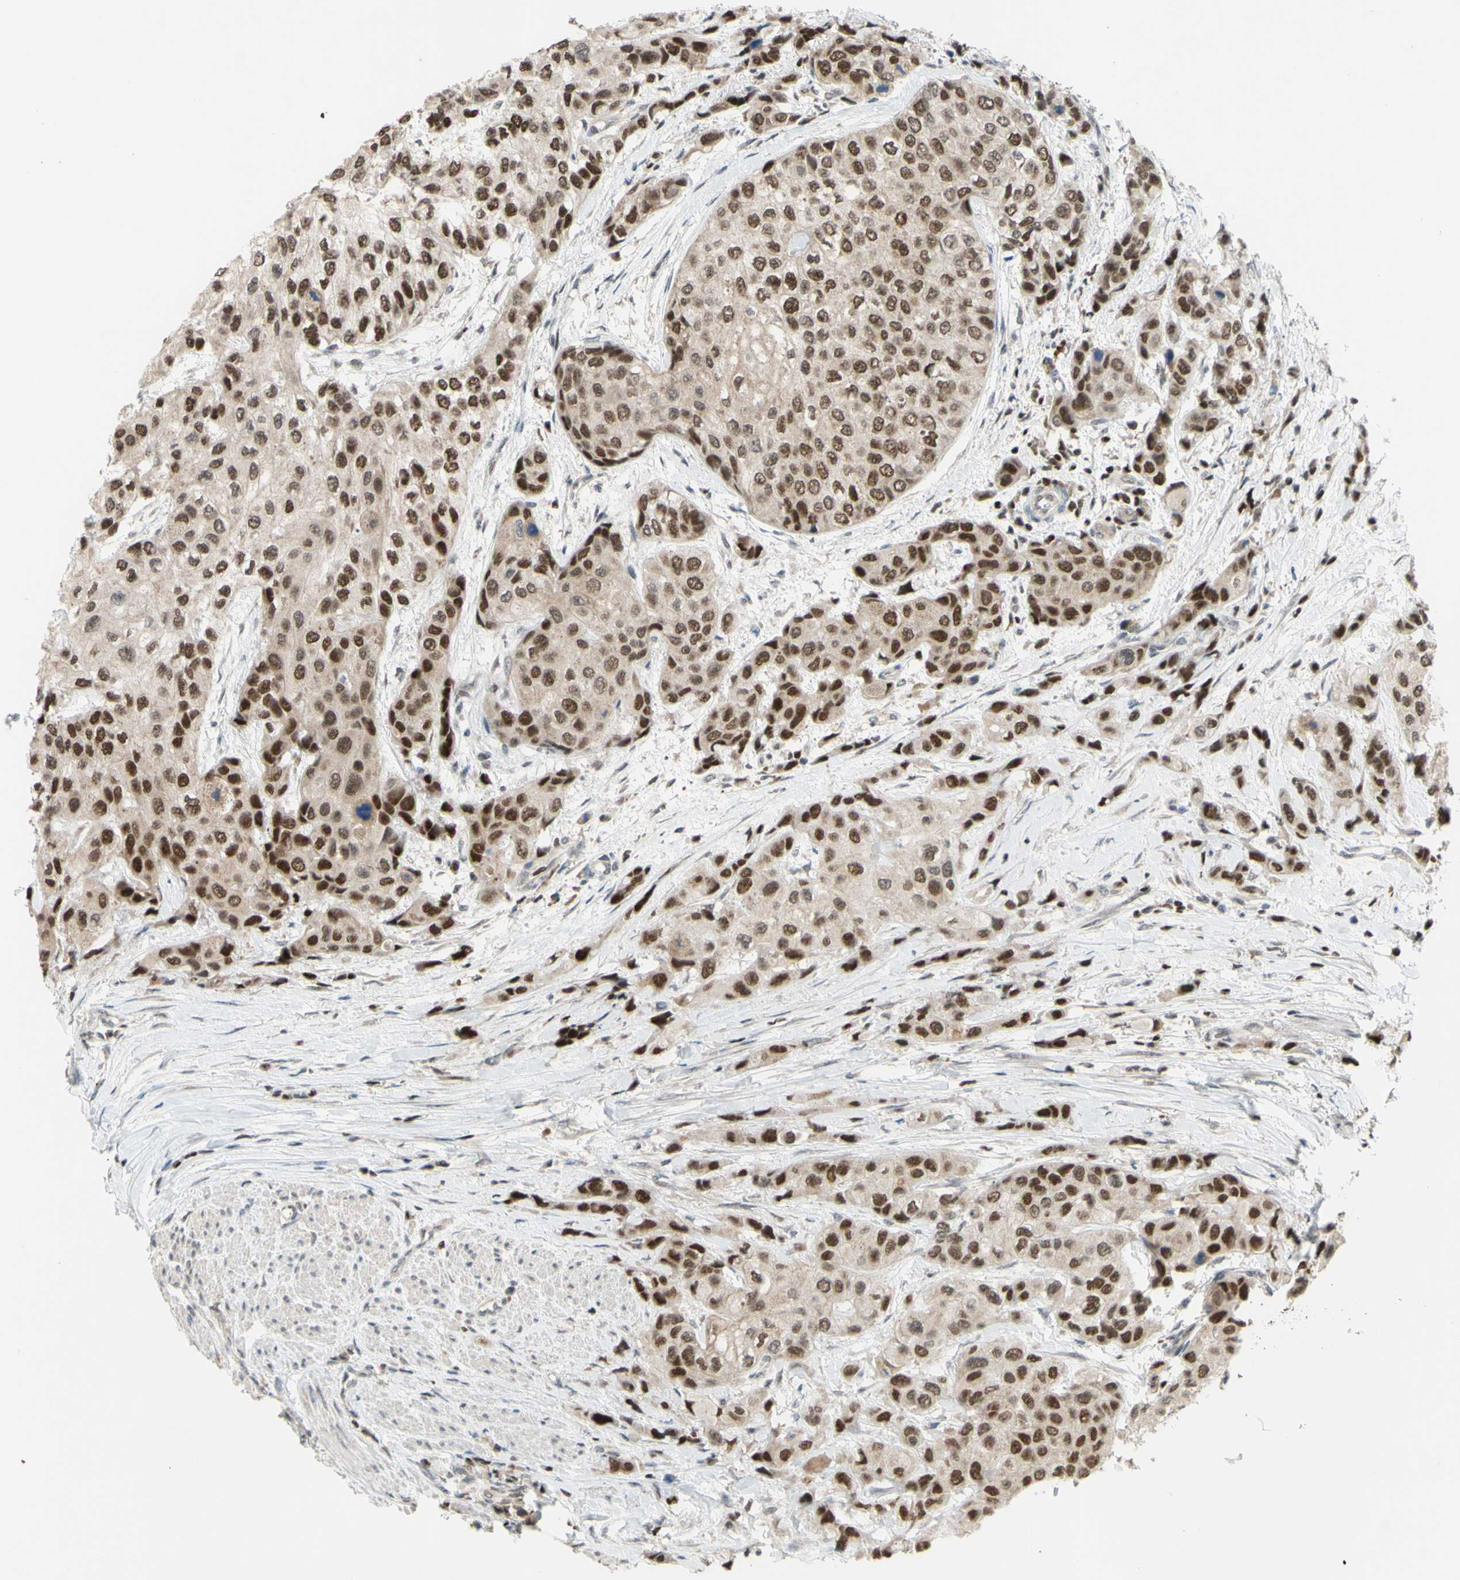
{"staining": {"intensity": "moderate", "quantity": ">75%", "location": "cytoplasmic/membranous,nuclear"}, "tissue": "urothelial cancer", "cell_type": "Tumor cells", "image_type": "cancer", "snomed": [{"axis": "morphology", "description": "Urothelial carcinoma, High grade"}, {"axis": "topography", "description": "Urinary bladder"}], "caption": "Moderate cytoplasmic/membranous and nuclear expression for a protein is seen in about >75% of tumor cells of urothelial carcinoma (high-grade) using immunohistochemistry.", "gene": "SP4", "patient": {"sex": "female", "age": 56}}